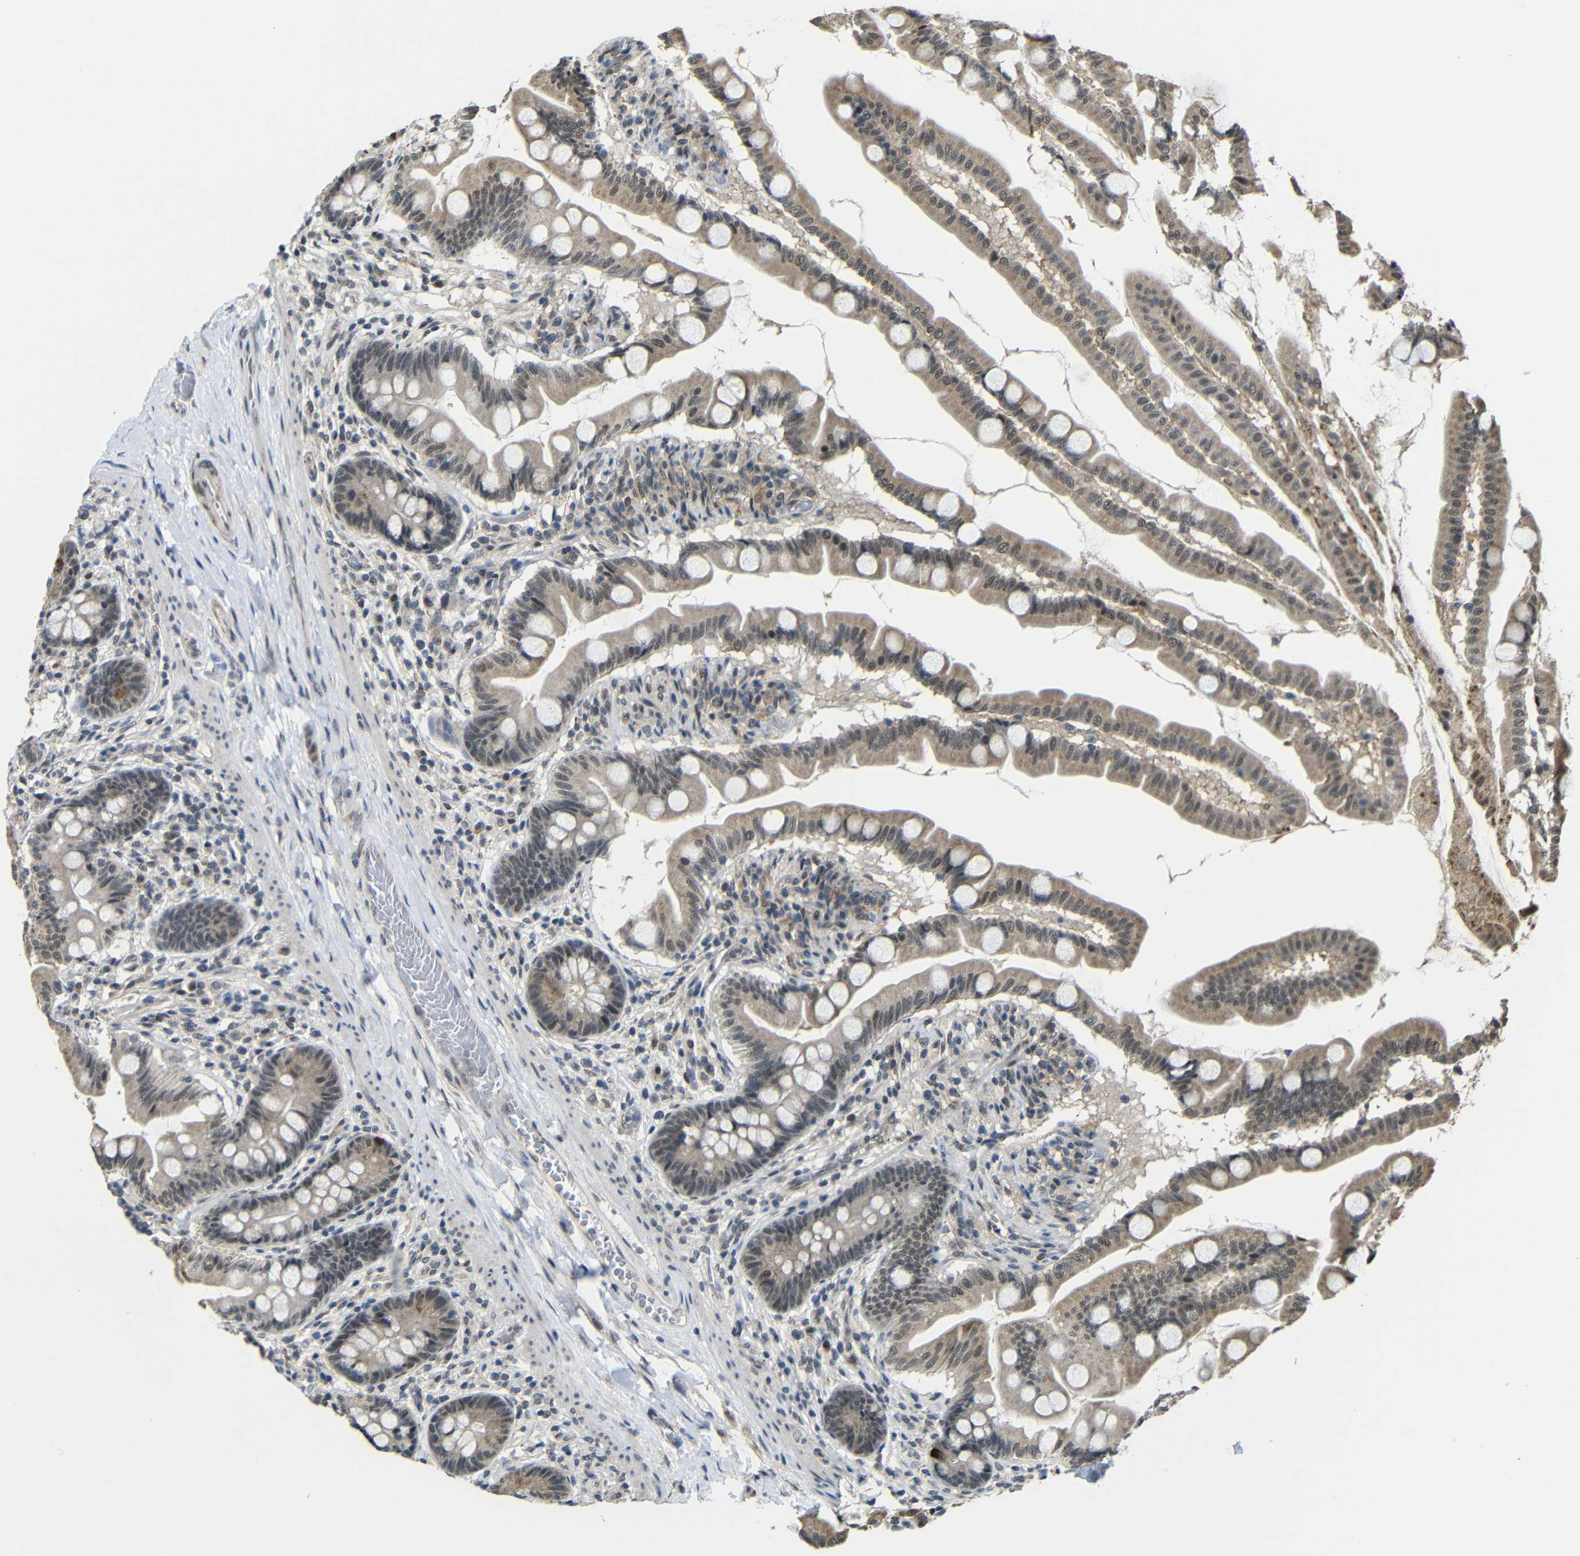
{"staining": {"intensity": "moderate", "quantity": "25%-75%", "location": "cytoplasmic/membranous"}, "tissue": "small intestine", "cell_type": "Glandular cells", "image_type": "normal", "snomed": [{"axis": "morphology", "description": "Normal tissue, NOS"}, {"axis": "topography", "description": "Small intestine"}], "caption": "A brown stain highlights moderate cytoplasmic/membranous expression of a protein in glandular cells of benign human small intestine.", "gene": "FAM172A", "patient": {"sex": "female", "age": 56}}